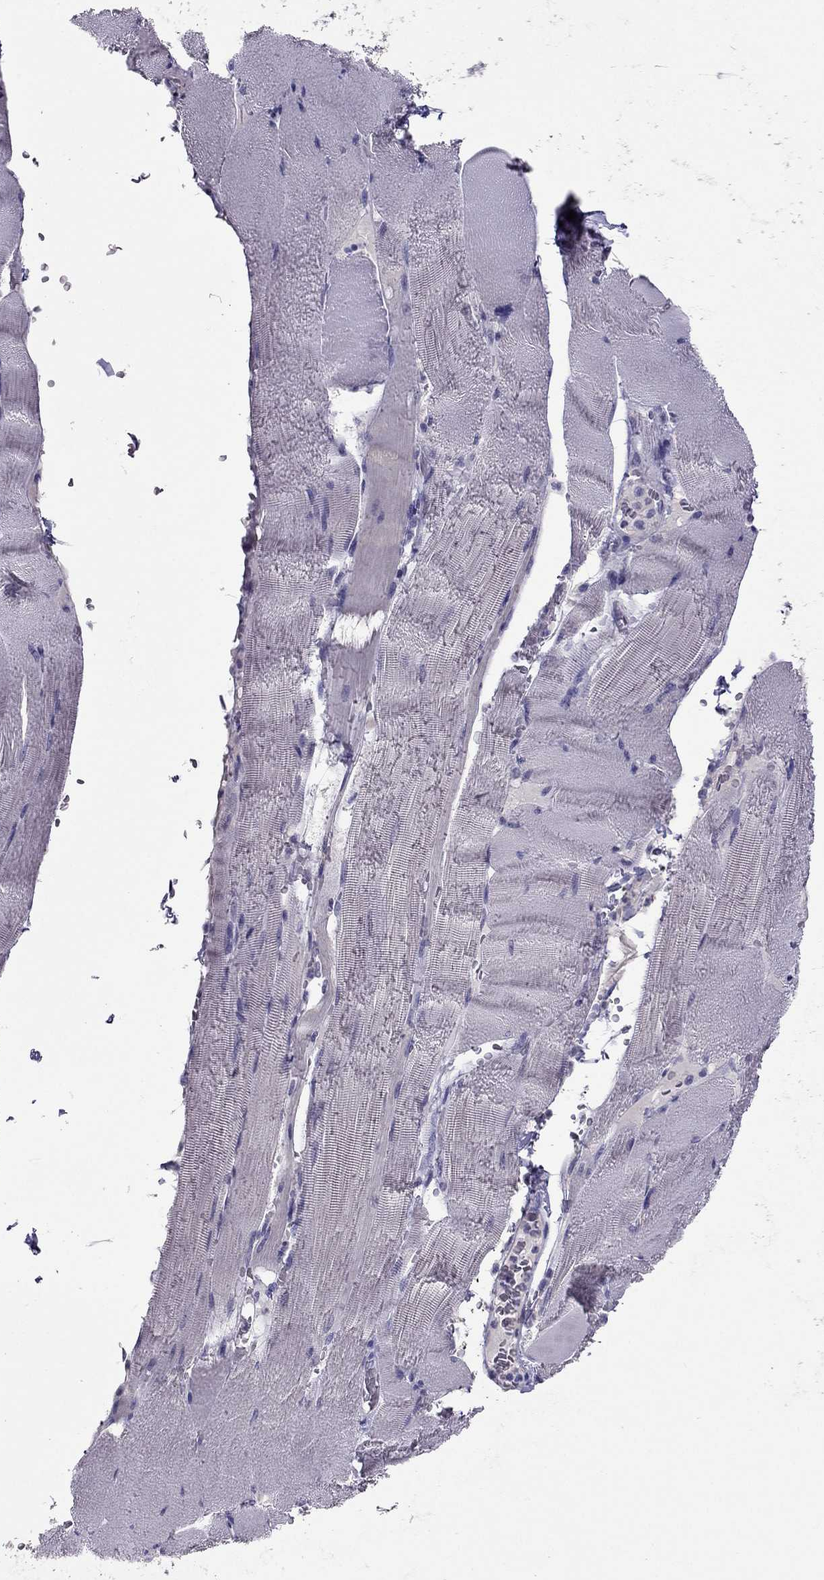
{"staining": {"intensity": "negative", "quantity": "none", "location": "none"}, "tissue": "skeletal muscle", "cell_type": "Myocytes", "image_type": "normal", "snomed": [{"axis": "morphology", "description": "Normal tissue, NOS"}, {"axis": "topography", "description": "Skeletal muscle"}], "caption": "Protein analysis of normal skeletal muscle demonstrates no significant expression in myocytes.", "gene": "RHO", "patient": {"sex": "male", "age": 56}}